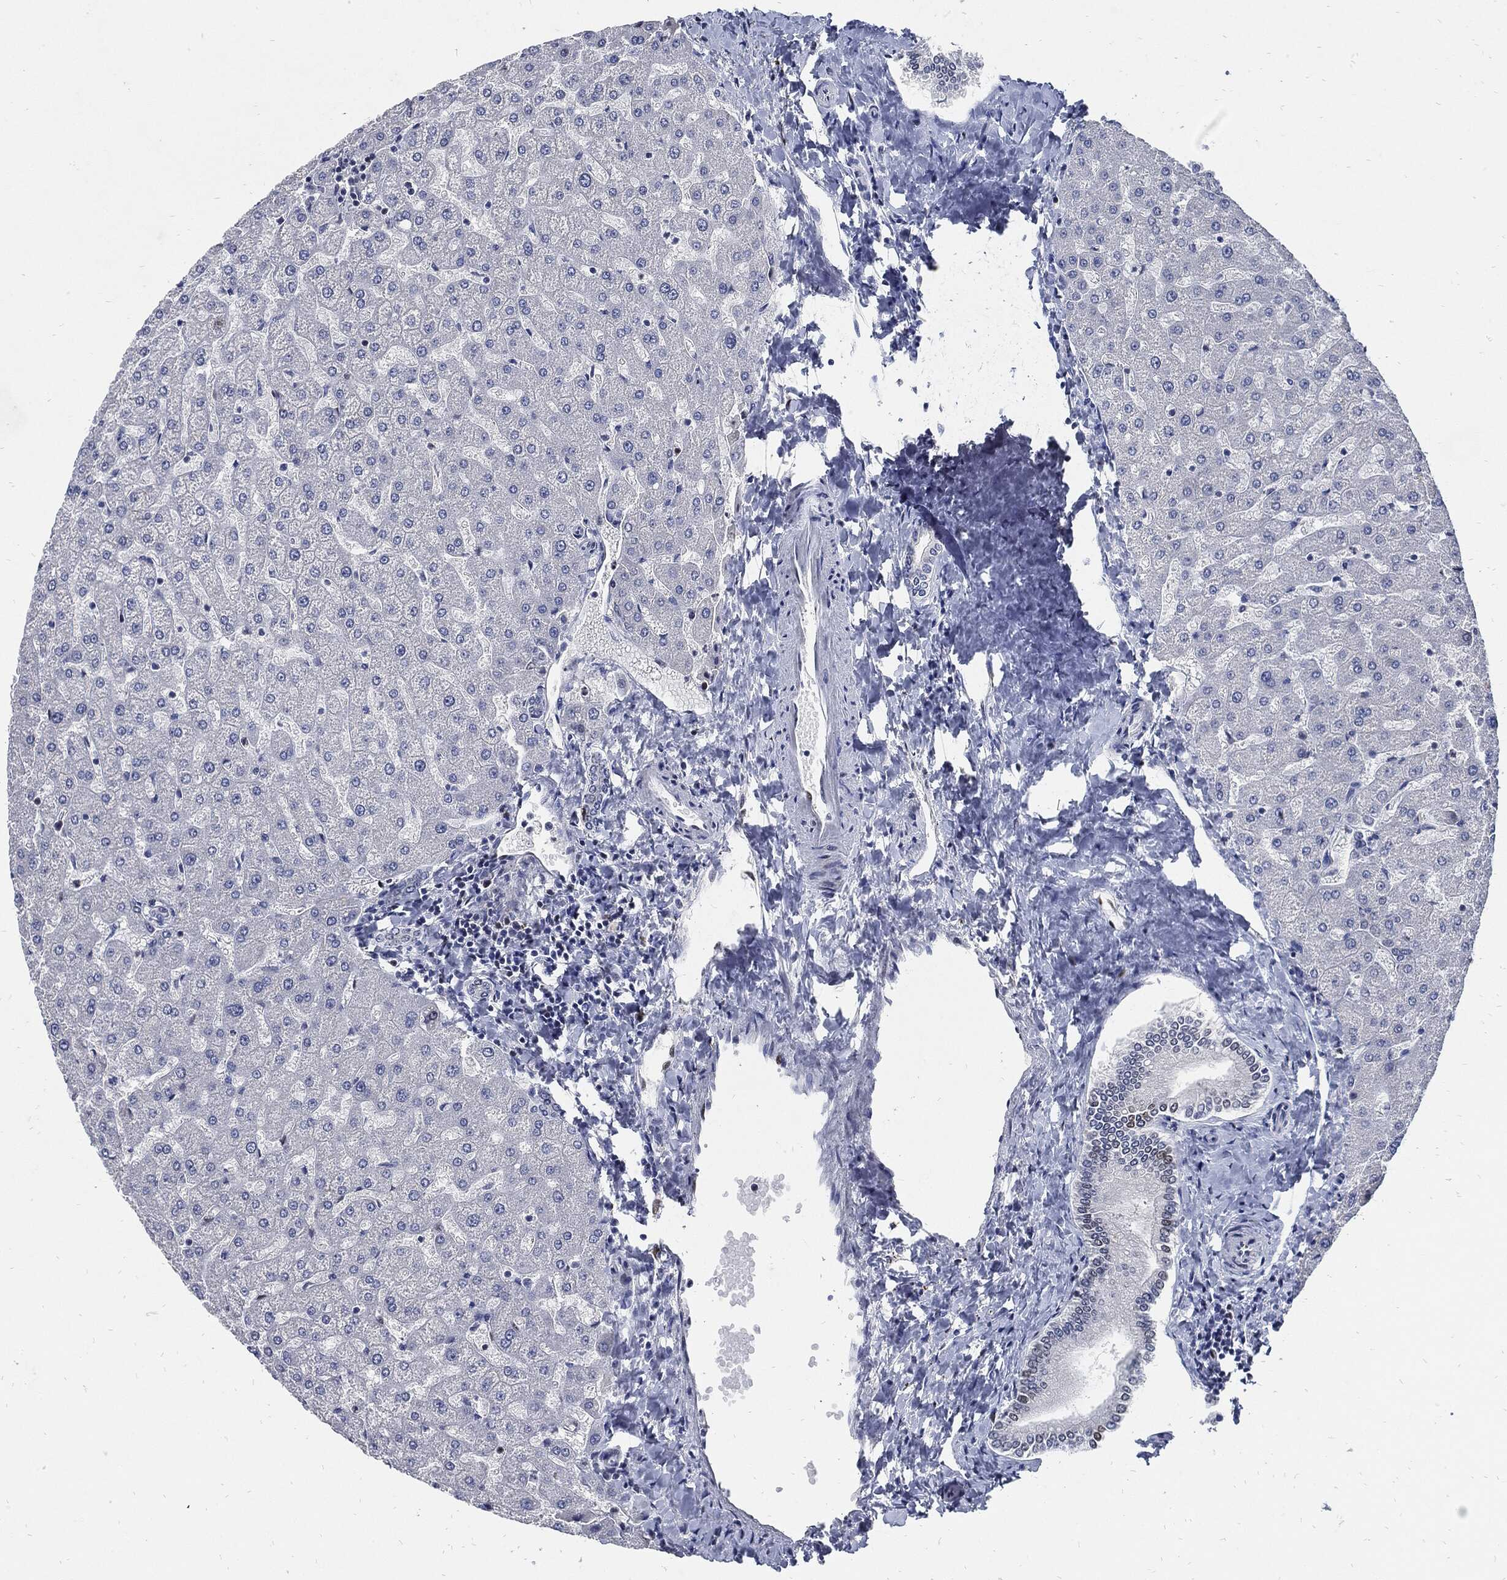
{"staining": {"intensity": "negative", "quantity": "none", "location": "none"}, "tissue": "liver", "cell_type": "Cholangiocytes", "image_type": "normal", "snomed": [{"axis": "morphology", "description": "Normal tissue, NOS"}, {"axis": "topography", "description": "Liver"}], "caption": "Immunohistochemical staining of unremarkable liver demonstrates no significant staining in cholangiocytes.", "gene": "NBN", "patient": {"sex": "female", "age": 50}}